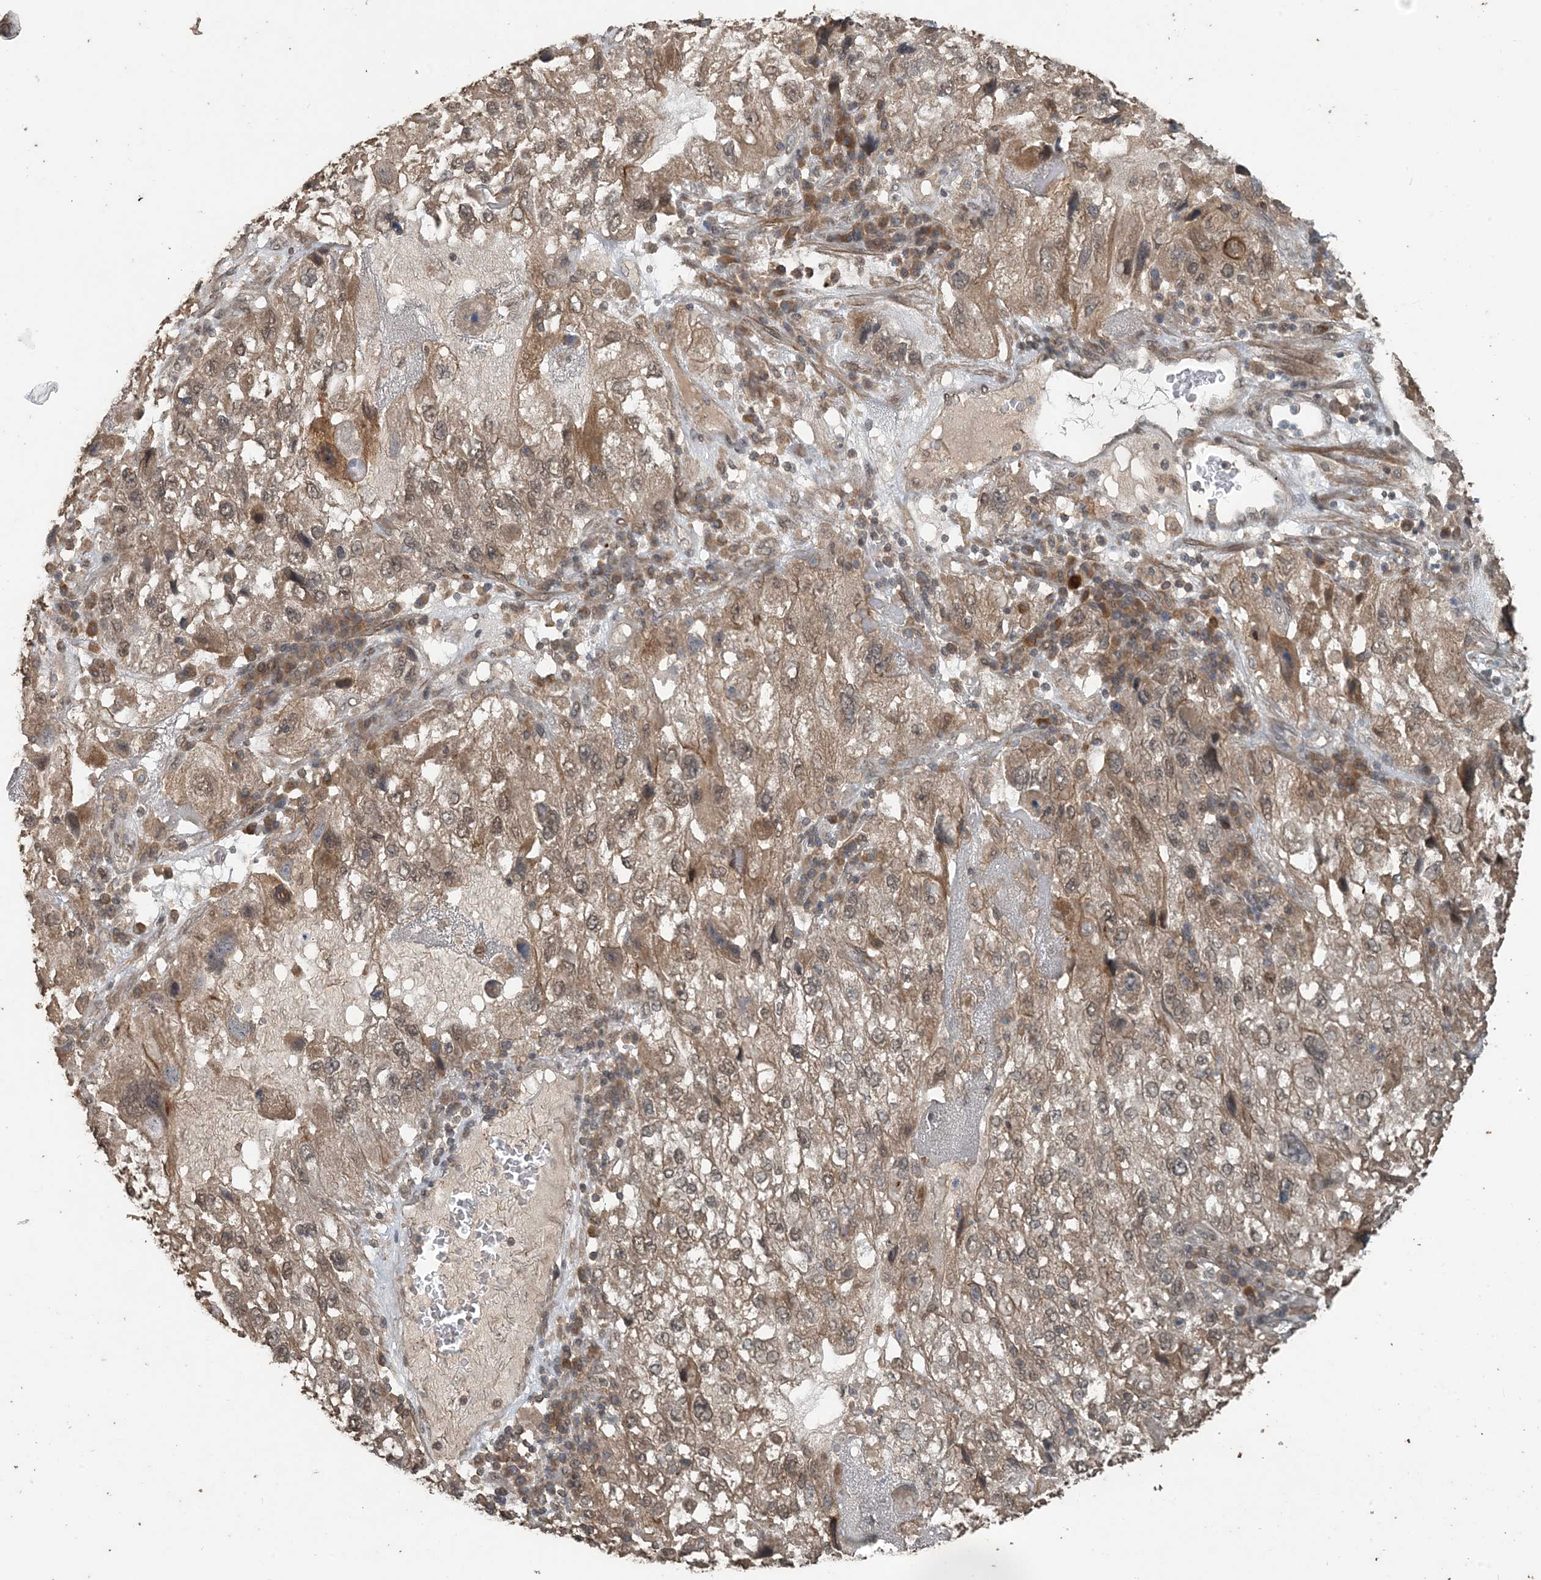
{"staining": {"intensity": "moderate", "quantity": ">75%", "location": "cytoplasmic/membranous,nuclear"}, "tissue": "endometrial cancer", "cell_type": "Tumor cells", "image_type": "cancer", "snomed": [{"axis": "morphology", "description": "Adenocarcinoma, NOS"}, {"axis": "topography", "description": "Endometrium"}], "caption": "The immunohistochemical stain labels moderate cytoplasmic/membranous and nuclear positivity in tumor cells of endometrial cancer tissue.", "gene": "ZC3H12A", "patient": {"sex": "female", "age": 49}}